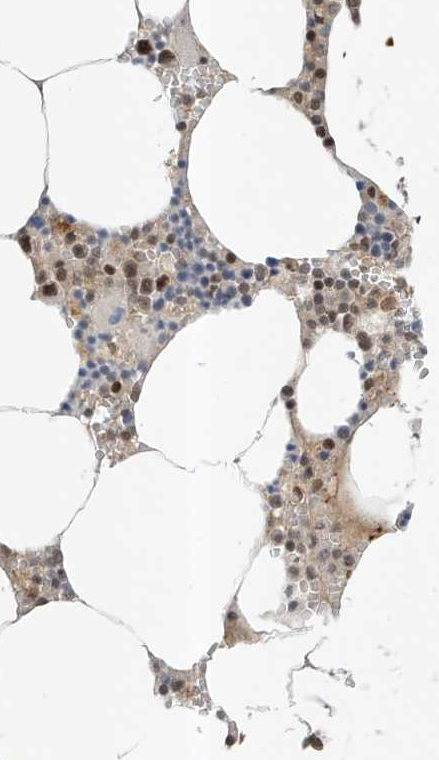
{"staining": {"intensity": "moderate", "quantity": "25%-75%", "location": "cytoplasmic/membranous,nuclear"}, "tissue": "bone marrow", "cell_type": "Hematopoietic cells", "image_type": "normal", "snomed": [{"axis": "morphology", "description": "Normal tissue, NOS"}, {"axis": "topography", "description": "Bone marrow"}], "caption": "Immunohistochemistry (DAB (3,3'-diaminobenzidine)) staining of benign human bone marrow shows moderate cytoplasmic/membranous,nuclear protein staining in about 25%-75% of hematopoietic cells.", "gene": "MAST3", "patient": {"sex": "male", "age": 70}}